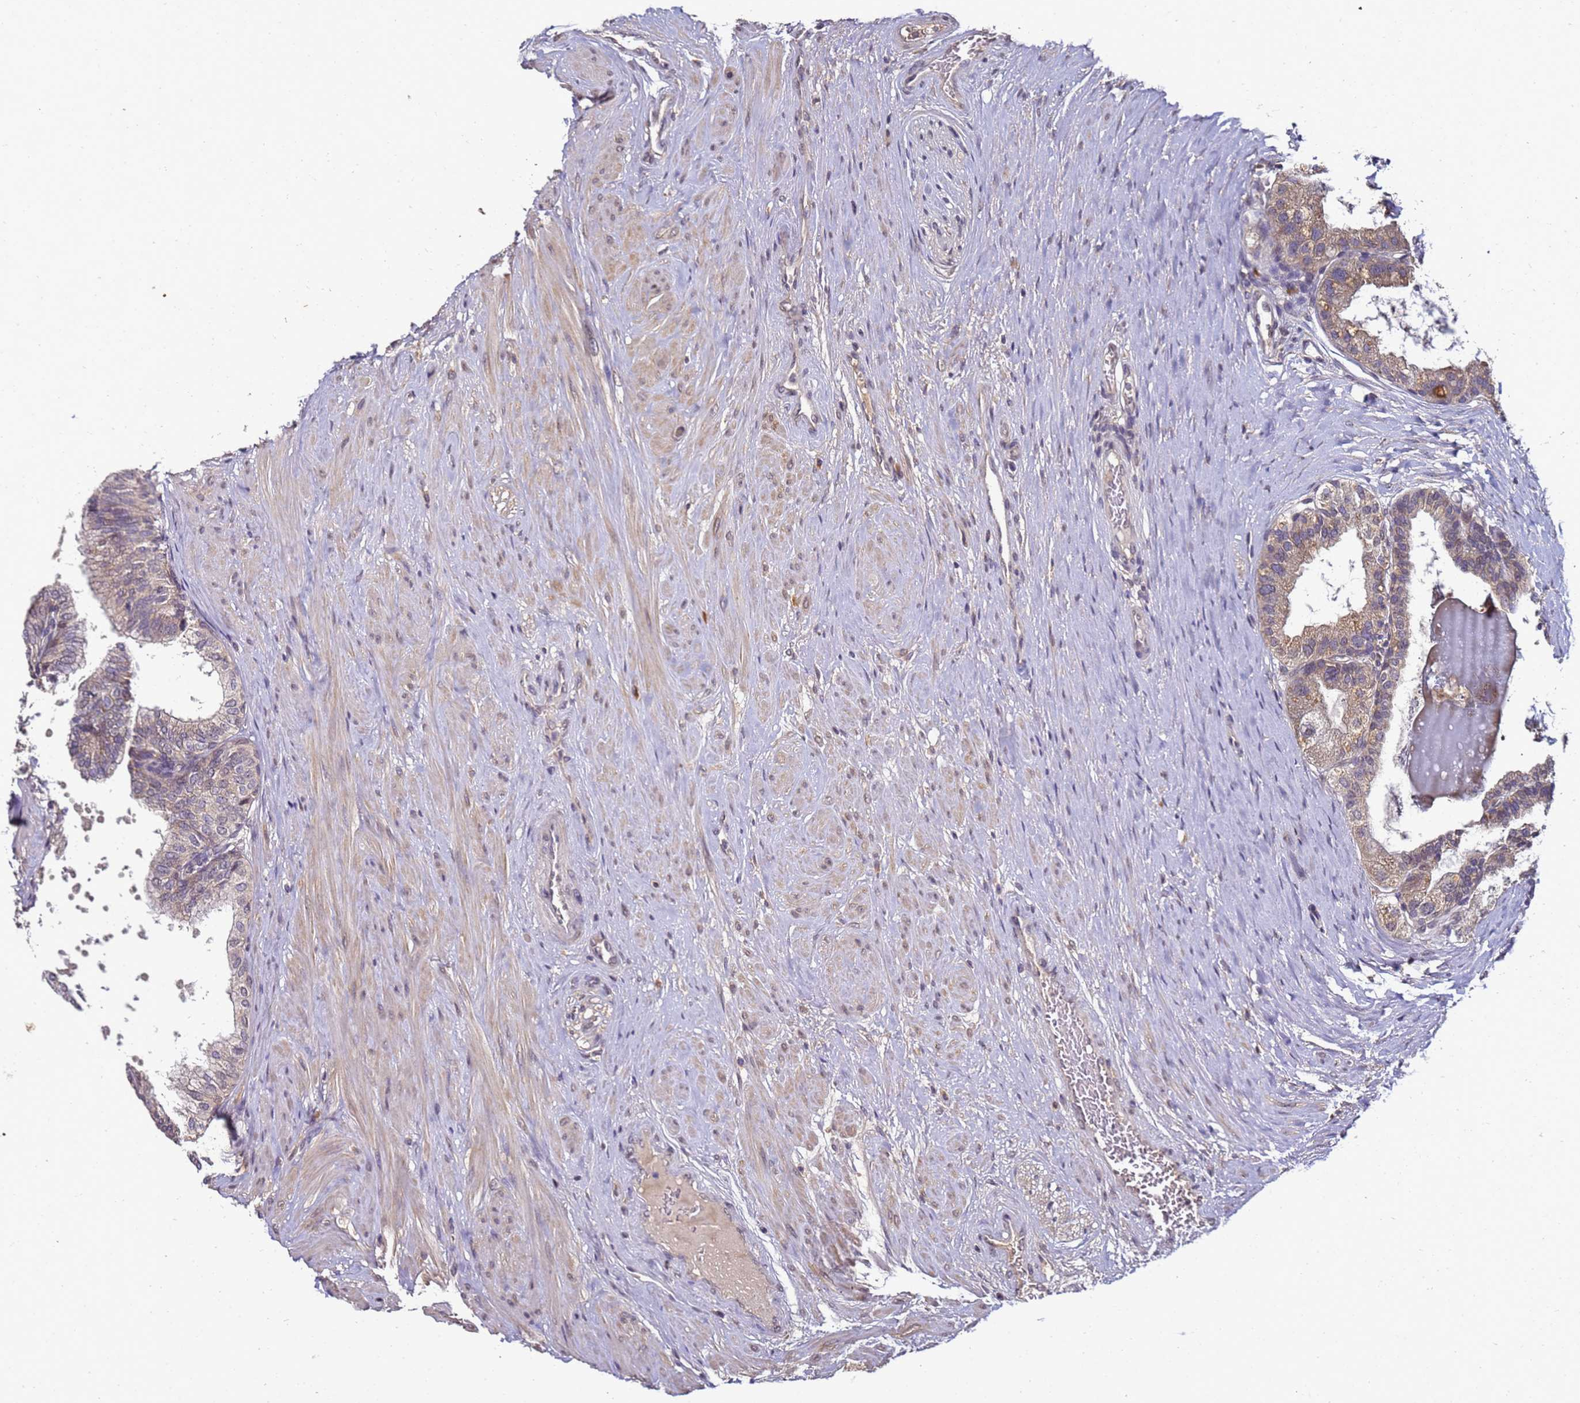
{"staining": {"intensity": "moderate", "quantity": "25%-75%", "location": "cytoplasmic/membranous"}, "tissue": "prostate", "cell_type": "Glandular cells", "image_type": "normal", "snomed": [{"axis": "morphology", "description": "Normal tissue, NOS"}, {"axis": "topography", "description": "Prostate"}], "caption": "Protein expression analysis of benign prostate shows moderate cytoplasmic/membranous expression in about 25%-75% of glandular cells. The staining was performed using DAB, with brown indicating positive protein expression. Nuclei are stained blue with hematoxylin.", "gene": "ANKRD17", "patient": {"sex": "male", "age": 60}}